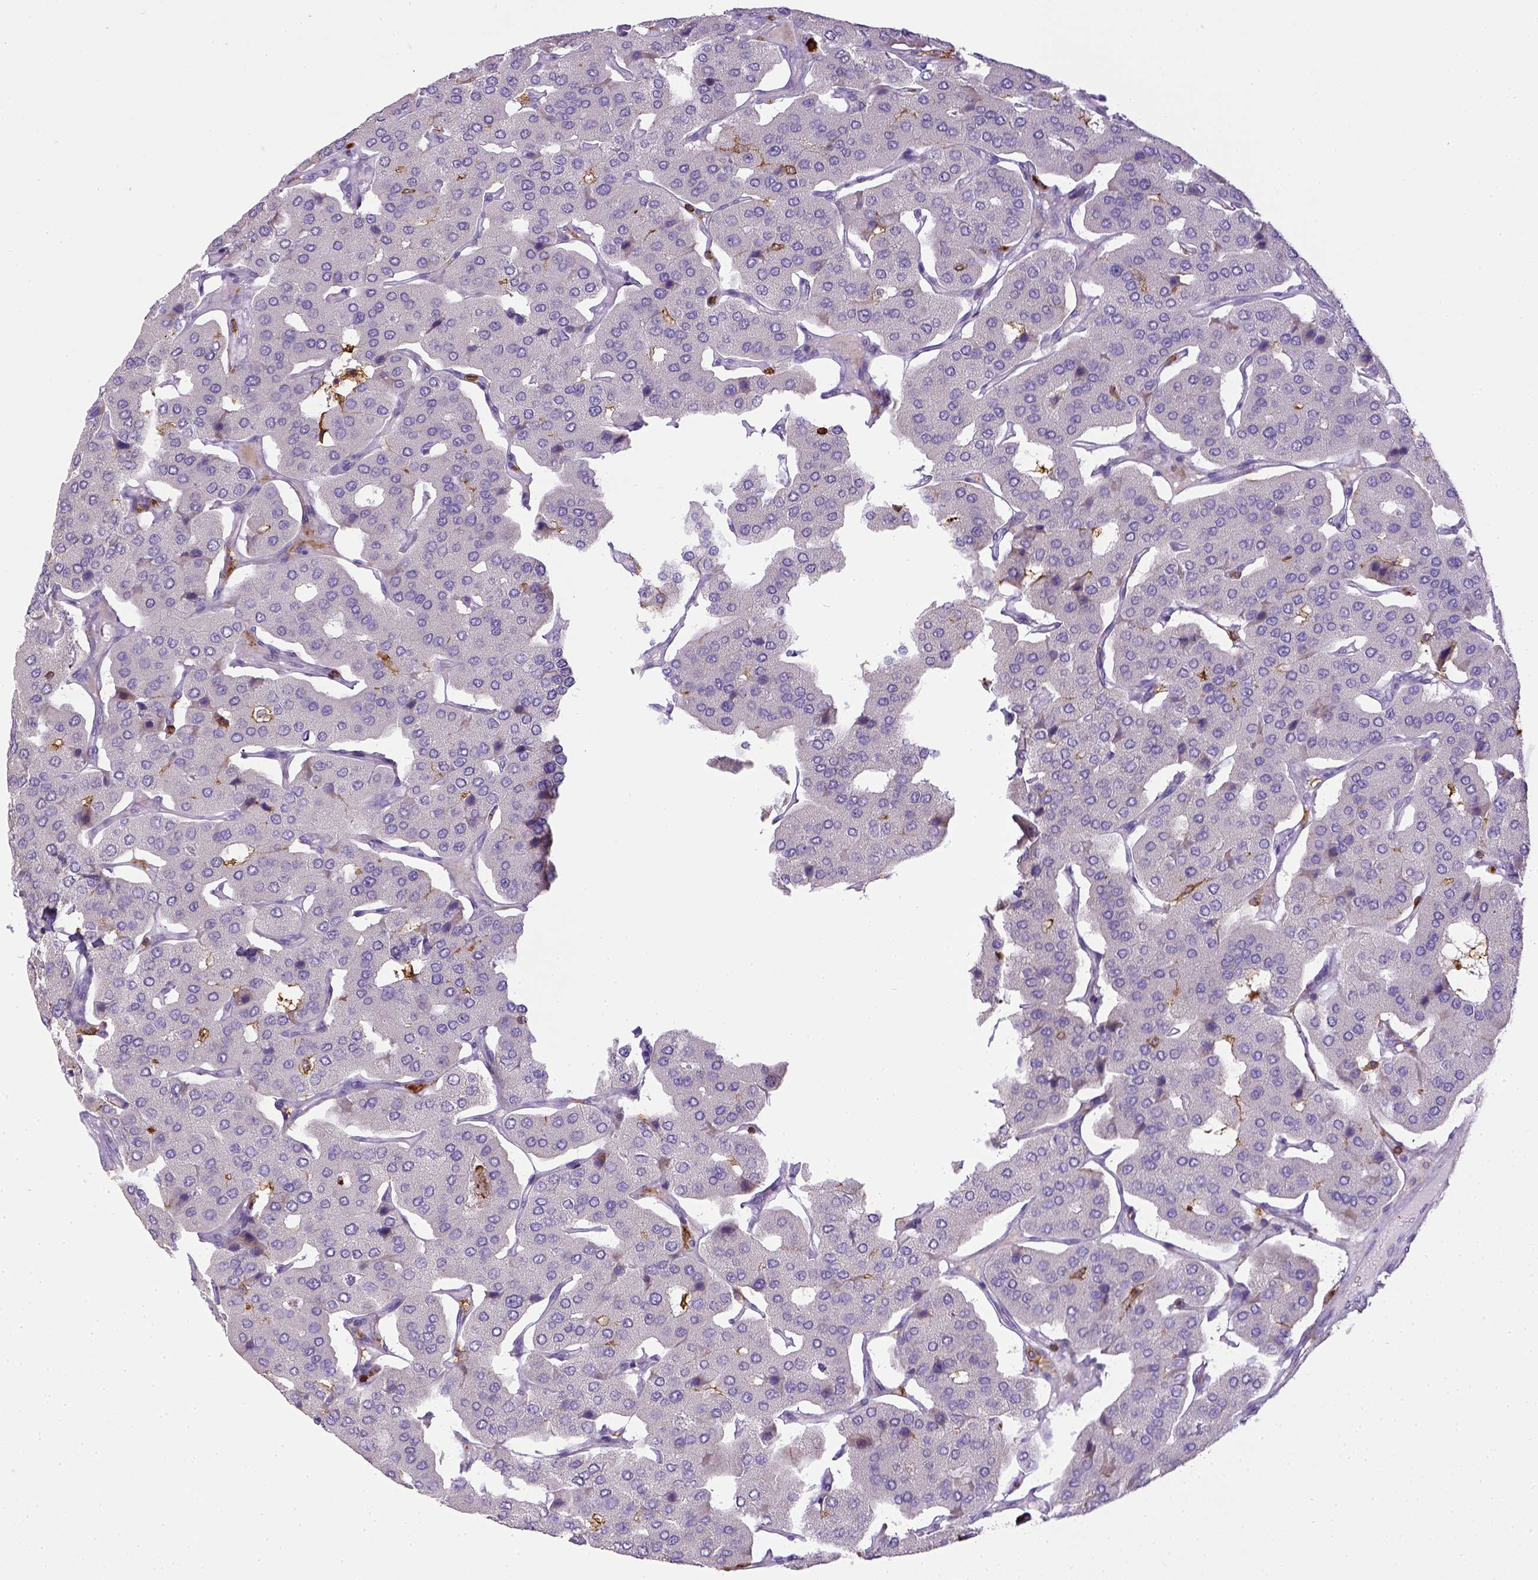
{"staining": {"intensity": "negative", "quantity": "none", "location": "none"}, "tissue": "parathyroid gland", "cell_type": "Glandular cells", "image_type": "normal", "snomed": [{"axis": "morphology", "description": "Normal tissue, NOS"}, {"axis": "morphology", "description": "Adenoma, NOS"}, {"axis": "topography", "description": "Parathyroid gland"}], "caption": "Normal parathyroid gland was stained to show a protein in brown. There is no significant expression in glandular cells. Brightfield microscopy of immunohistochemistry (IHC) stained with DAB (brown) and hematoxylin (blue), captured at high magnification.", "gene": "ITGAM", "patient": {"sex": "female", "age": 86}}